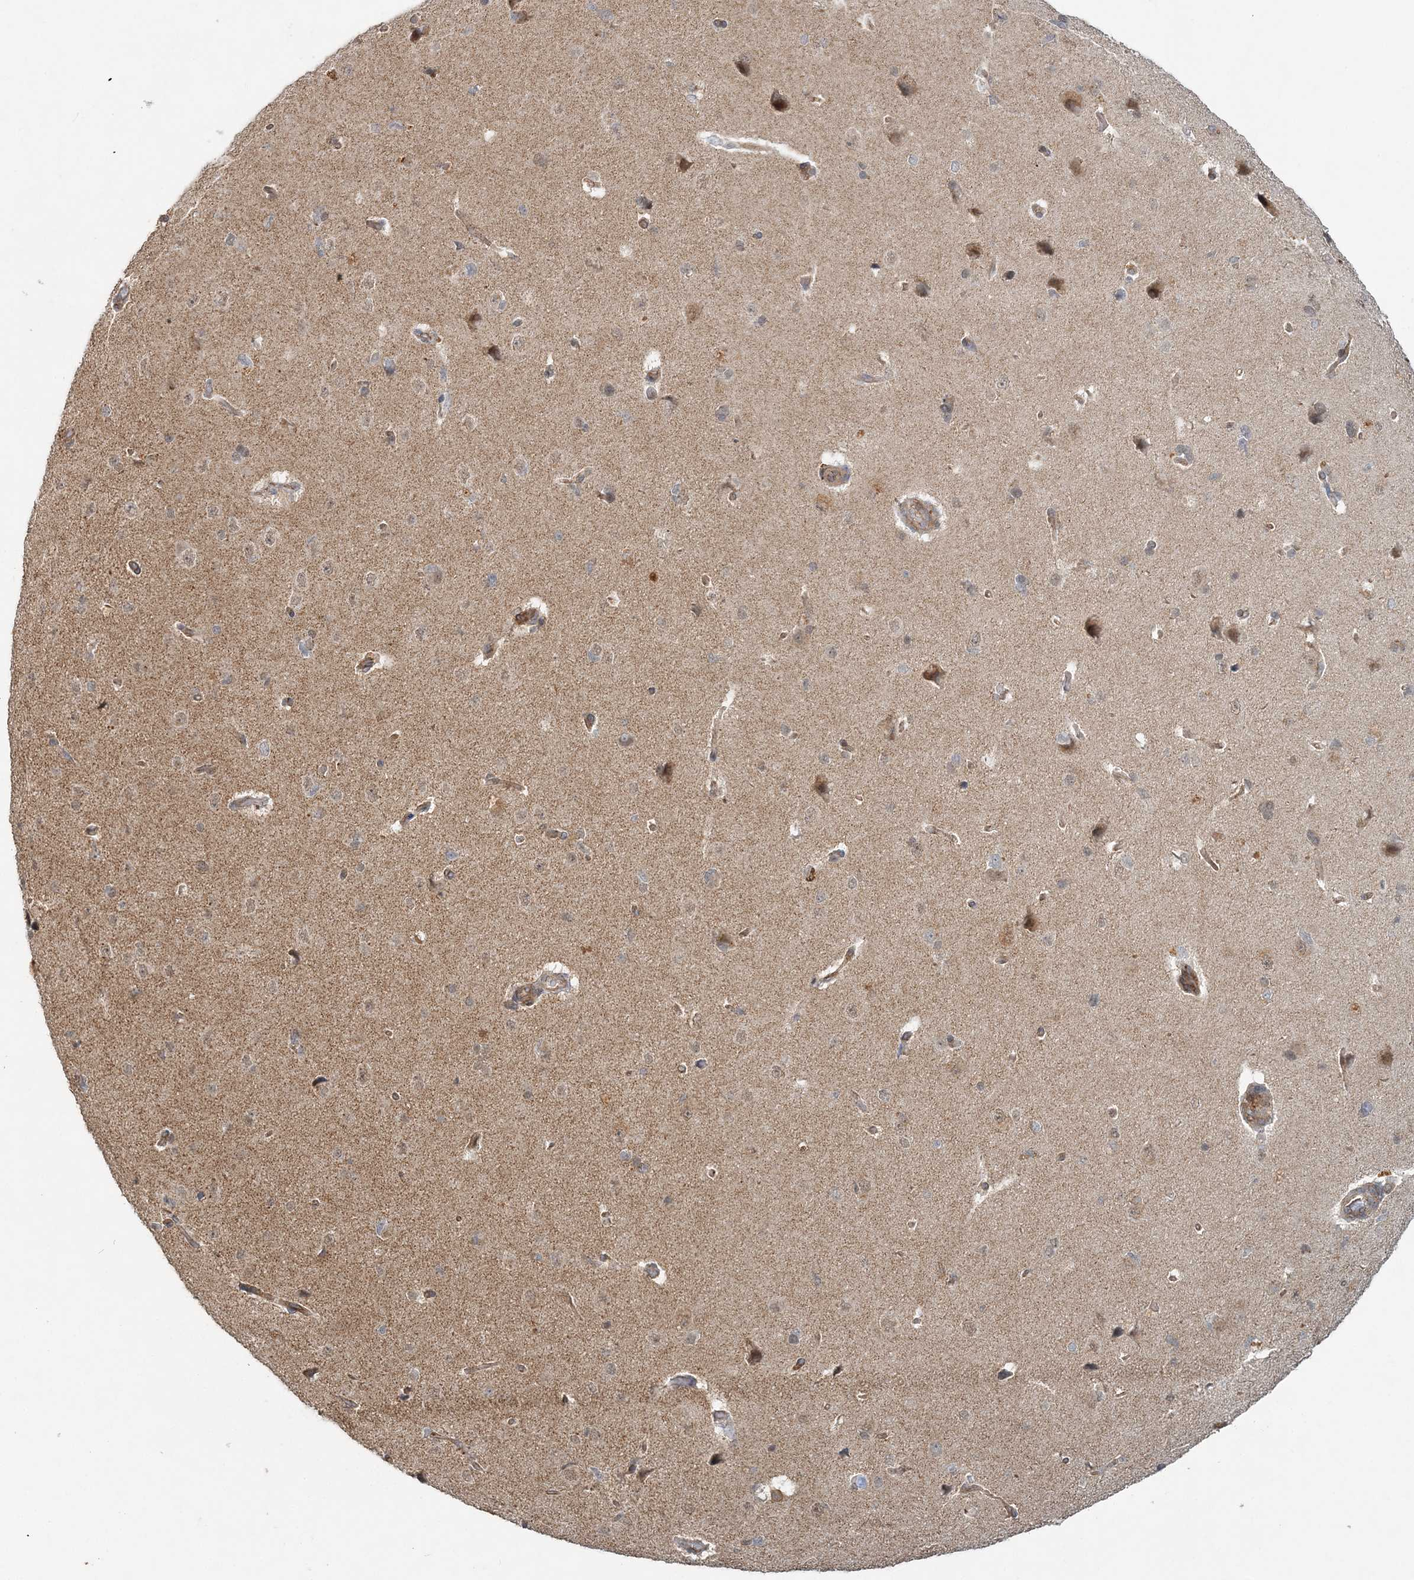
{"staining": {"intensity": "weak", "quantity": "25%-75%", "location": "cytoplasmic/membranous"}, "tissue": "cerebral cortex", "cell_type": "Endothelial cells", "image_type": "normal", "snomed": [{"axis": "morphology", "description": "Normal tissue, NOS"}, {"axis": "topography", "description": "Cerebral cortex"}], "caption": "Immunohistochemical staining of benign human cerebral cortex reveals low levels of weak cytoplasmic/membranous positivity in approximately 25%-75% of endothelial cells.", "gene": "MAT2B", "patient": {"sex": "male", "age": 62}}